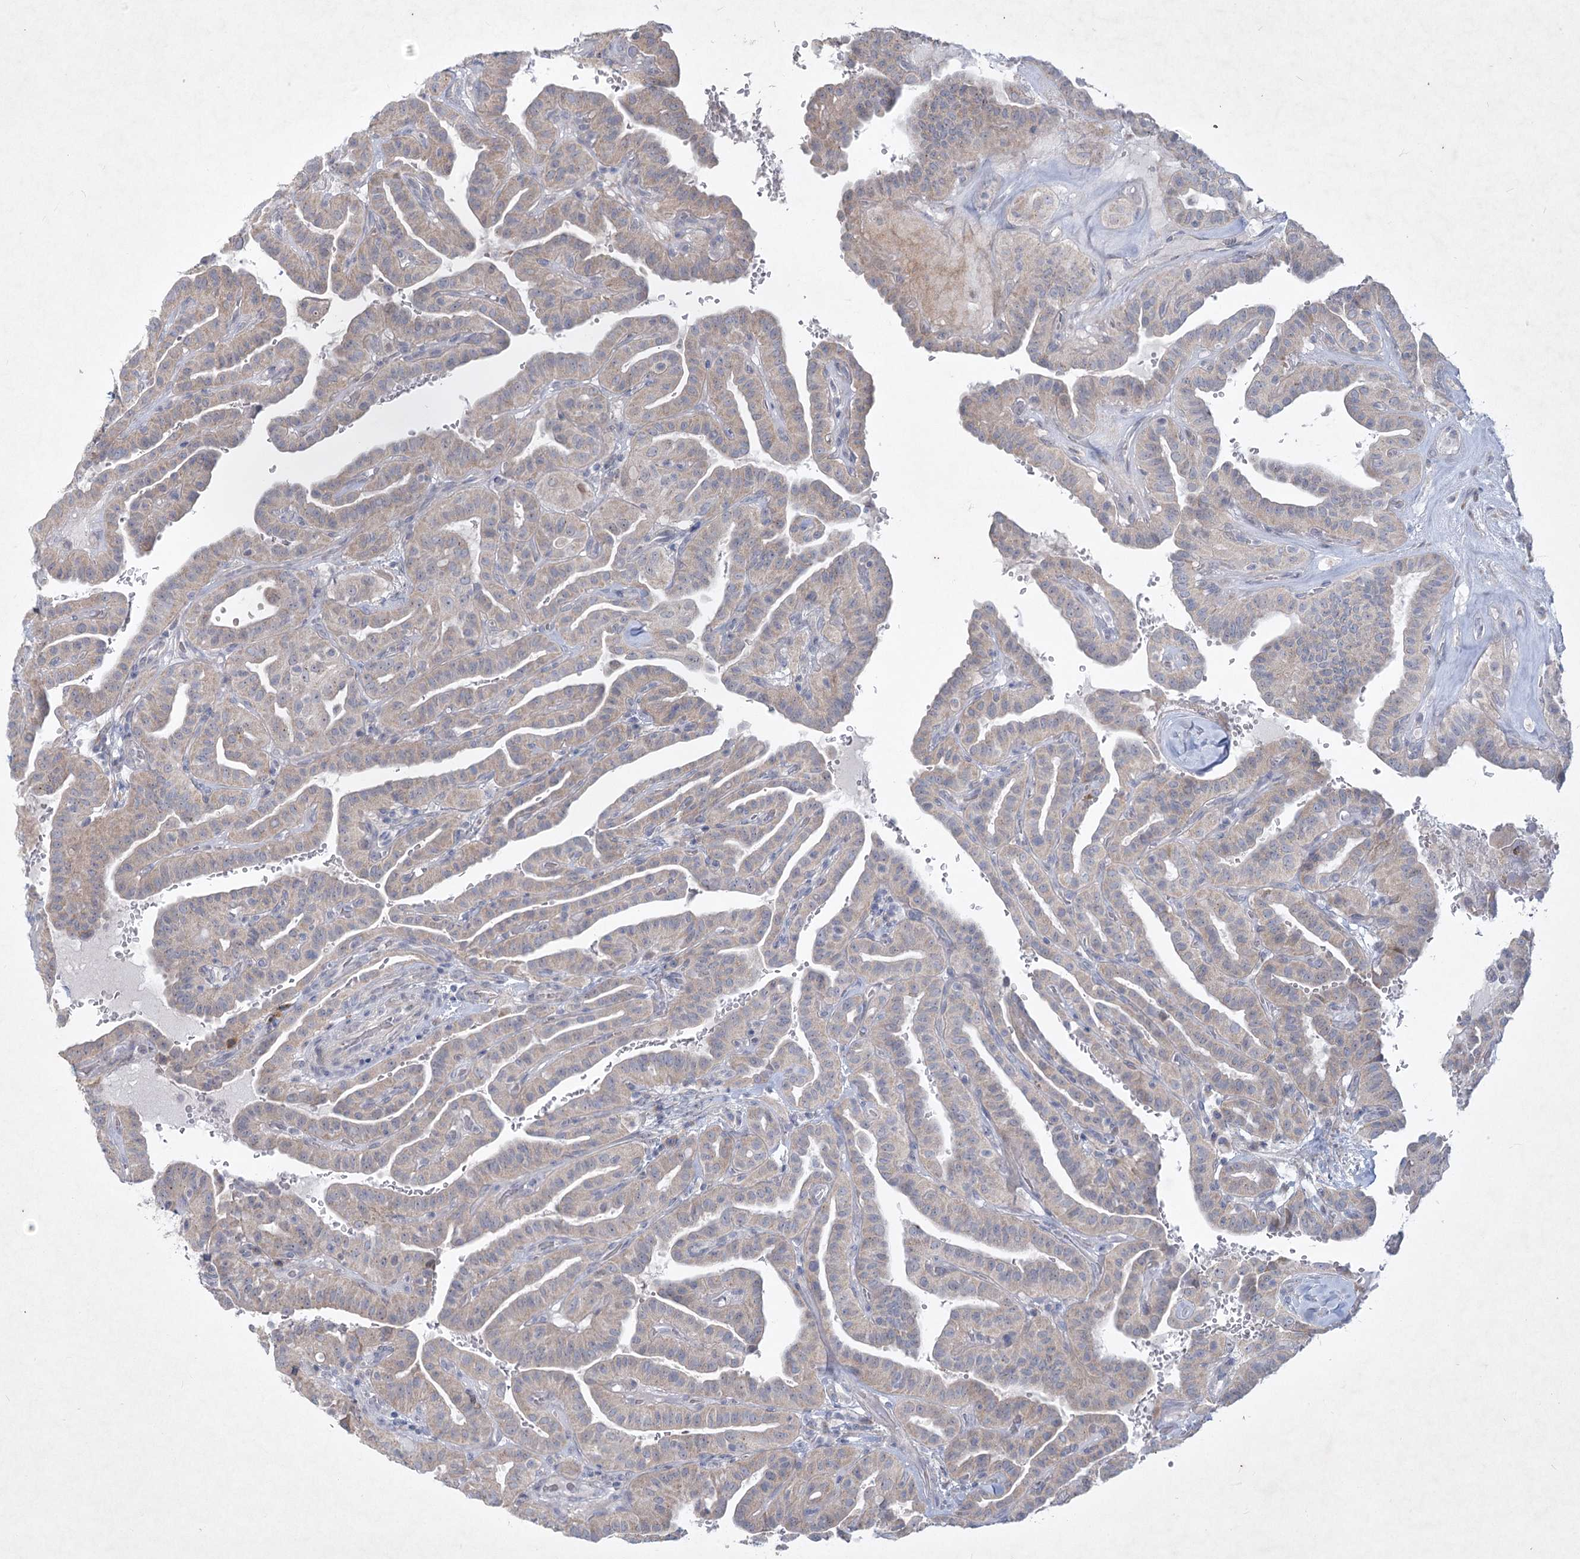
{"staining": {"intensity": "negative", "quantity": "none", "location": "none"}, "tissue": "thyroid cancer", "cell_type": "Tumor cells", "image_type": "cancer", "snomed": [{"axis": "morphology", "description": "Papillary adenocarcinoma, NOS"}, {"axis": "topography", "description": "Thyroid gland"}], "caption": "Thyroid papillary adenocarcinoma was stained to show a protein in brown. There is no significant staining in tumor cells. The staining was performed using DAB (3,3'-diaminobenzidine) to visualize the protein expression in brown, while the nuclei were stained in blue with hematoxylin (Magnification: 20x).", "gene": "PLA2G12A", "patient": {"sex": "male", "age": 77}}